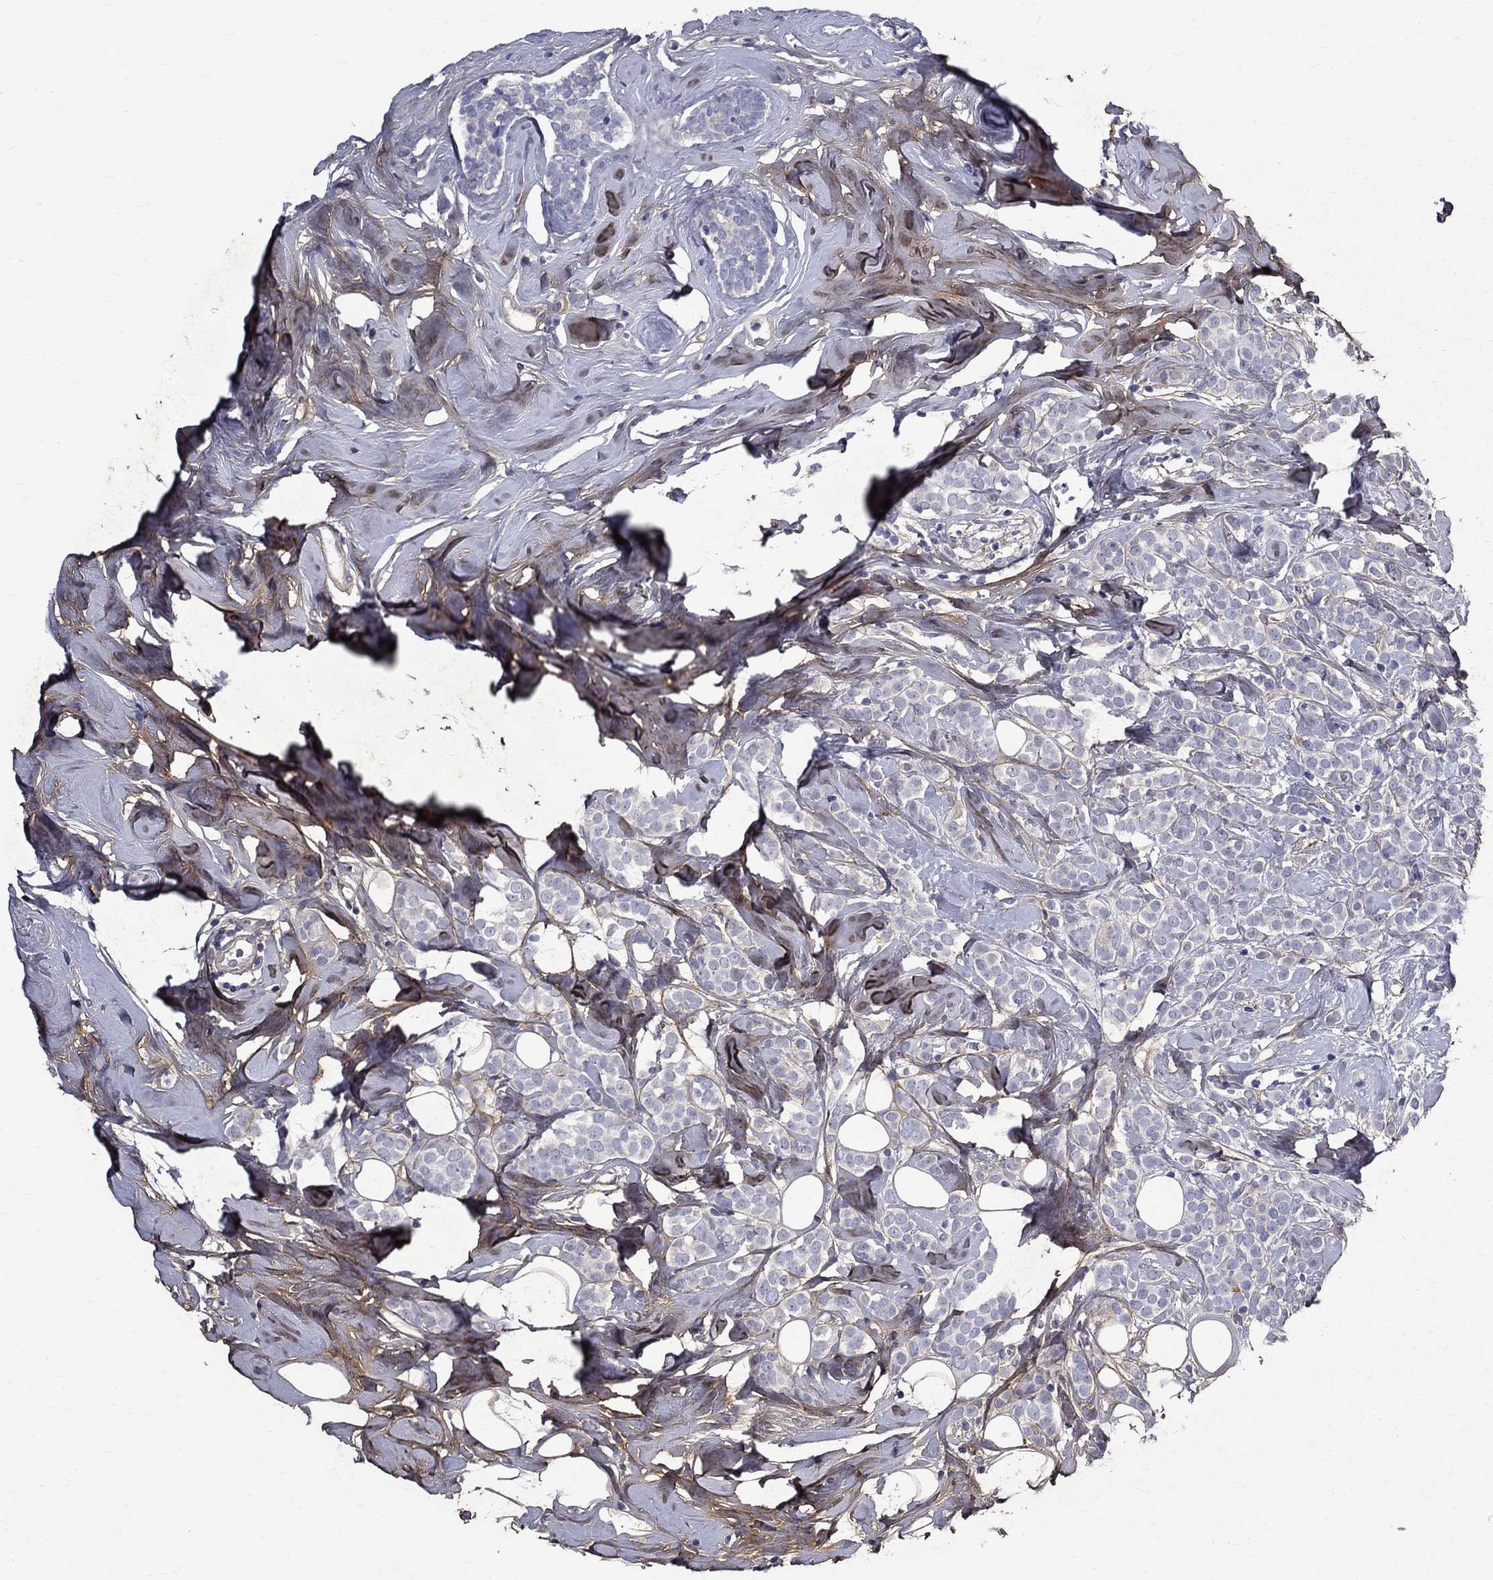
{"staining": {"intensity": "negative", "quantity": "none", "location": "none"}, "tissue": "breast cancer", "cell_type": "Tumor cells", "image_type": "cancer", "snomed": [{"axis": "morphology", "description": "Lobular carcinoma"}, {"axis": "topography", "description": "Breast"}], "caption": "High magnification brightfield microscopy of lobular carcinoma (breast) stained with DAB (3,3'-diaminobenzidine) (brown) and counterstained with hematoxylin (blue): tumor cells show no significant expression.", "gene": "ANXA10", "patient": {"sex": "female", "age": 49}}